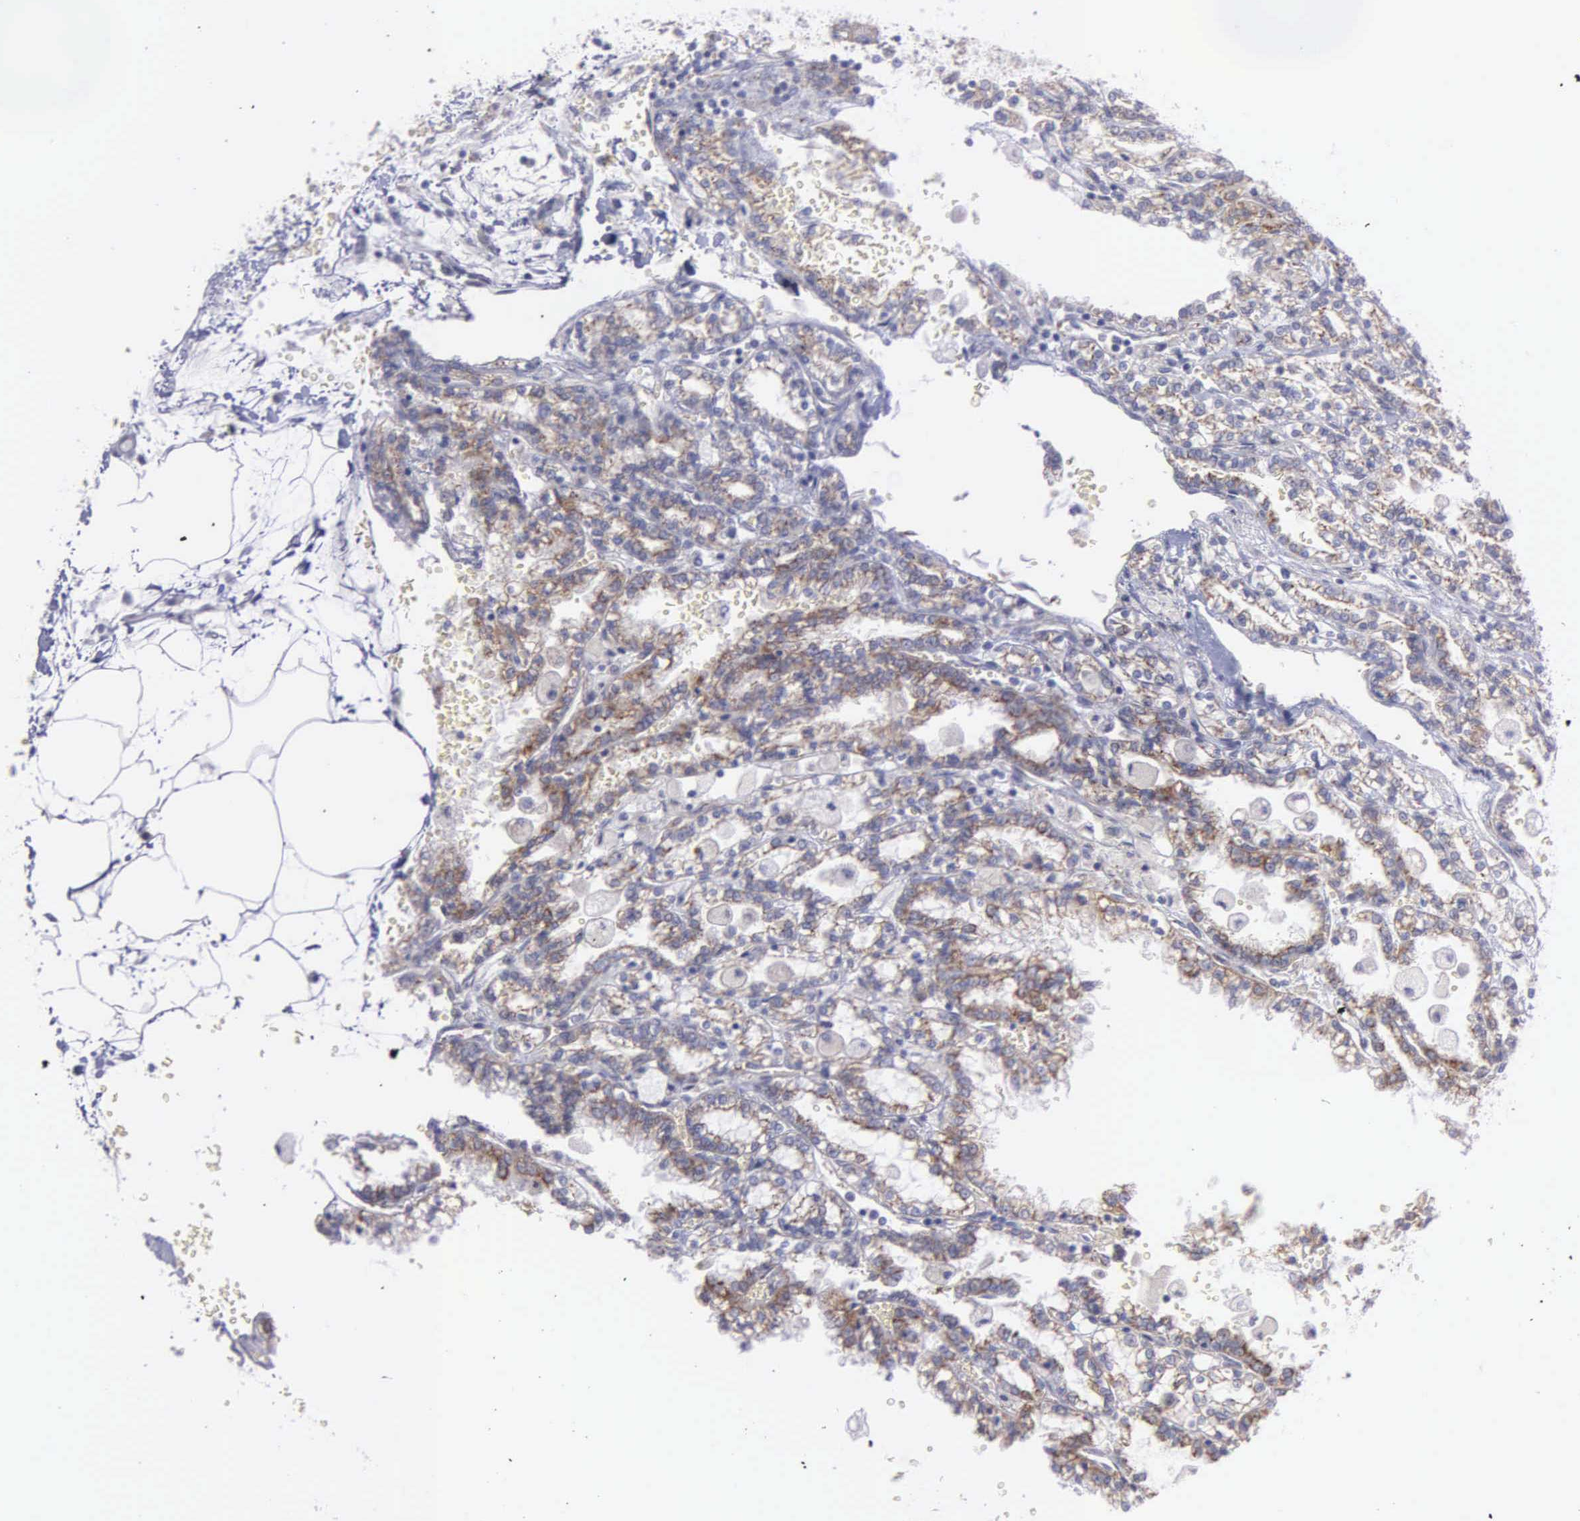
{"staining": {"intensity": "moderate", "quantity": "25%-75%", "location": "cytoplasmic/membranous"}, "tissue": "renal cancer", "cell_type": "Tumor cells", "image_type": "cancer", "snomed": [{"axis": "morphology", "description": "Adenocarcinoma, NOS"}, {"axis": "topography", "description": "Kidney"}], "caption": "Human renal adenocarcinoma stained with a brown dye reveals moderate cytoplasmic/membranous positive staining in about 25%-75% of tumor cells.", "gene": "SYNJ2BP", "patient": {"sex": "female", "age": 56}}